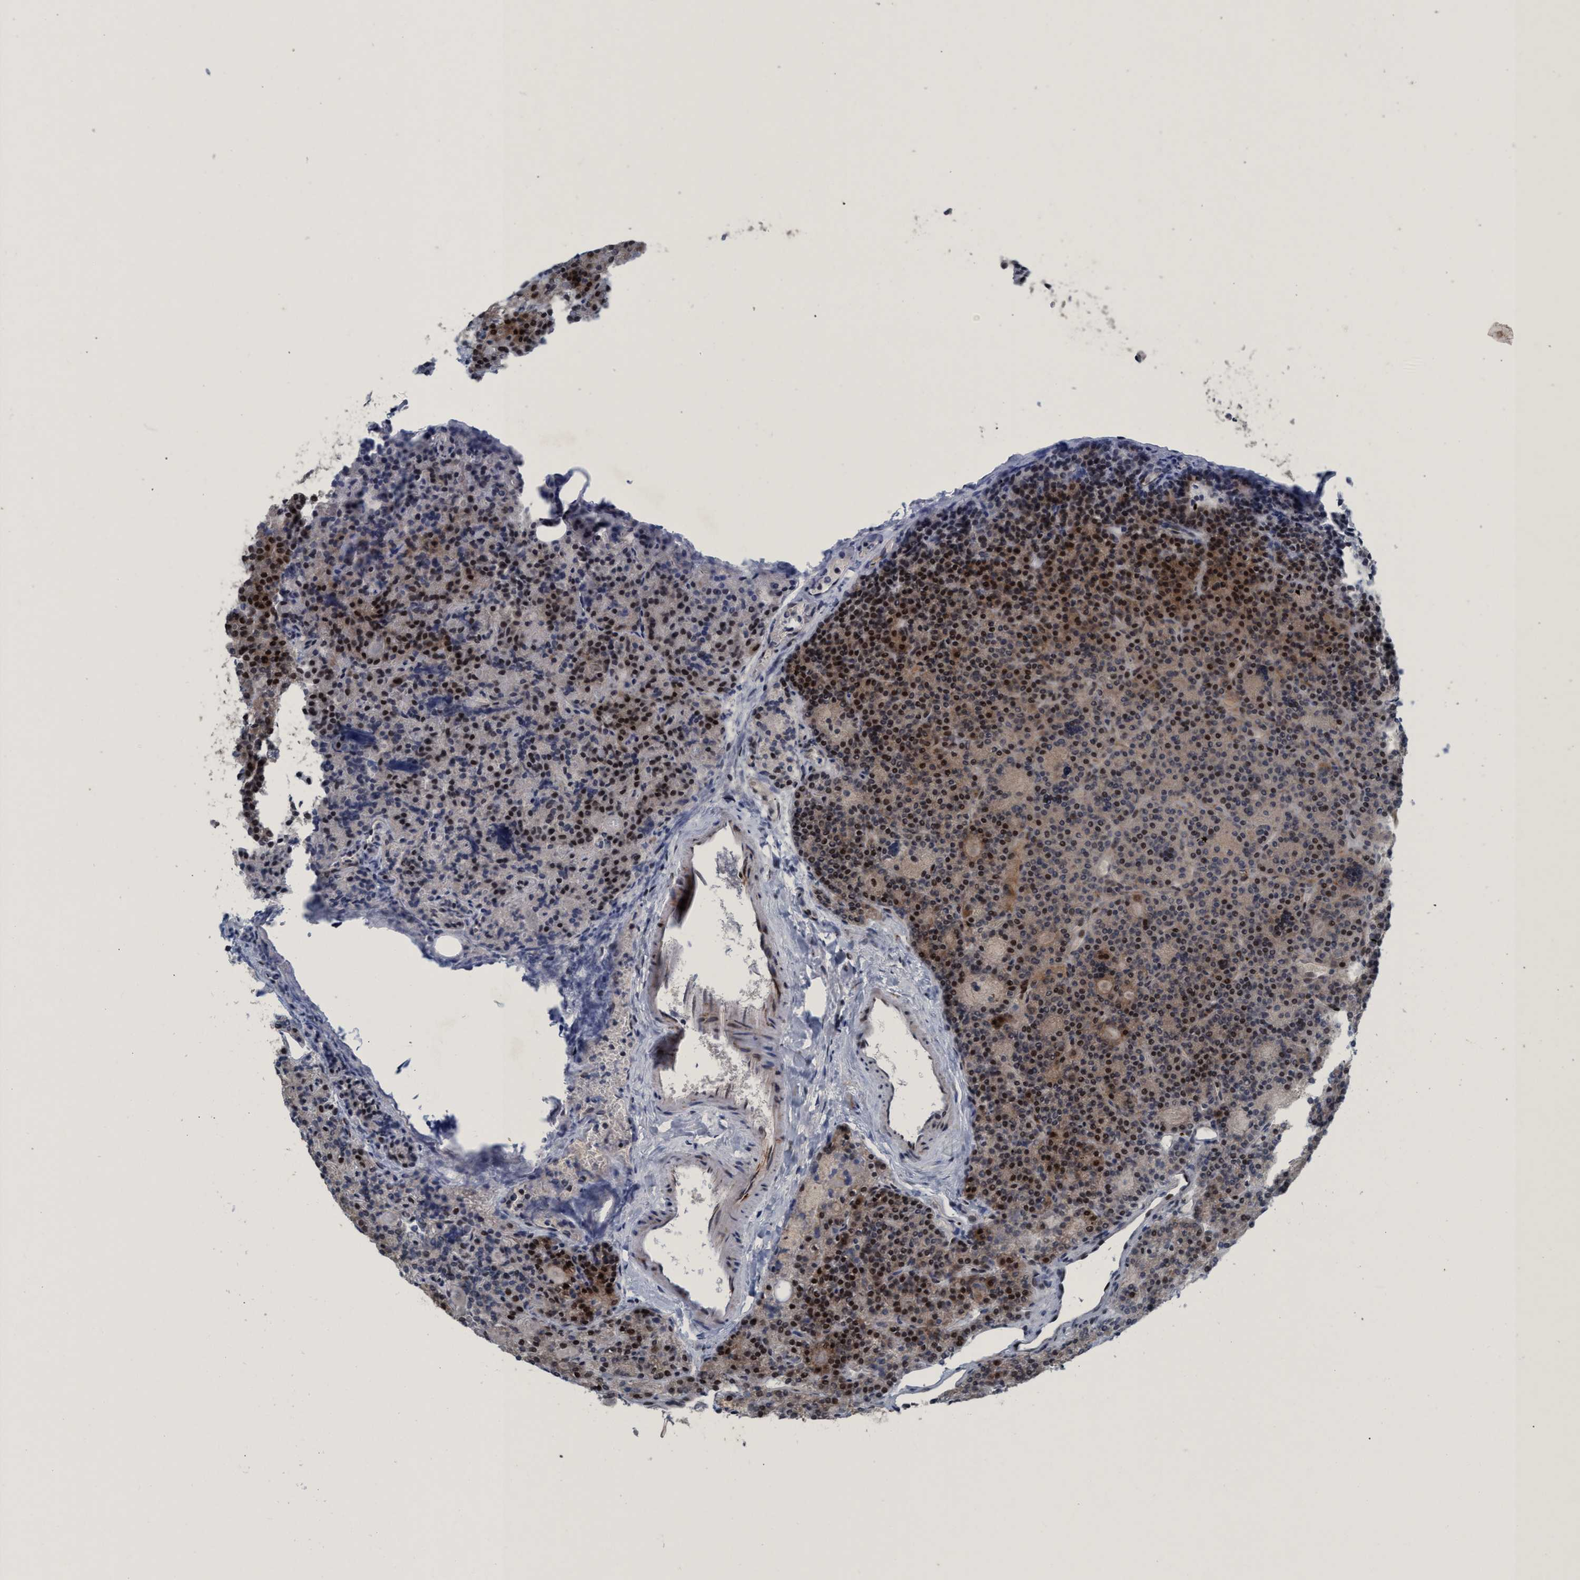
{"staining": {"intensity": "strong", "quantity": "25%-75%", "location": "cytoplasmic/membranous,nuclear"}, "tissue": "parathyroid gland", "cell_type": "Glandular cells", "image_type": "normal", "snomed": [{"axis": "morphology", "description": "Normal tissue, NOS"}, {"axis": "morphology", "description": "Adenoma, NOS"}, {"axis": "topography", "description": "Parathyroid gland"}], "caption": "Strong cytoplasmic/membranous,nuclear protein positivity is appreciated in approximately 25%-75% of glandular cells in parathyroid gland.", "gene": "CWC27", "patient": {"sex": "female", "age": 57}}